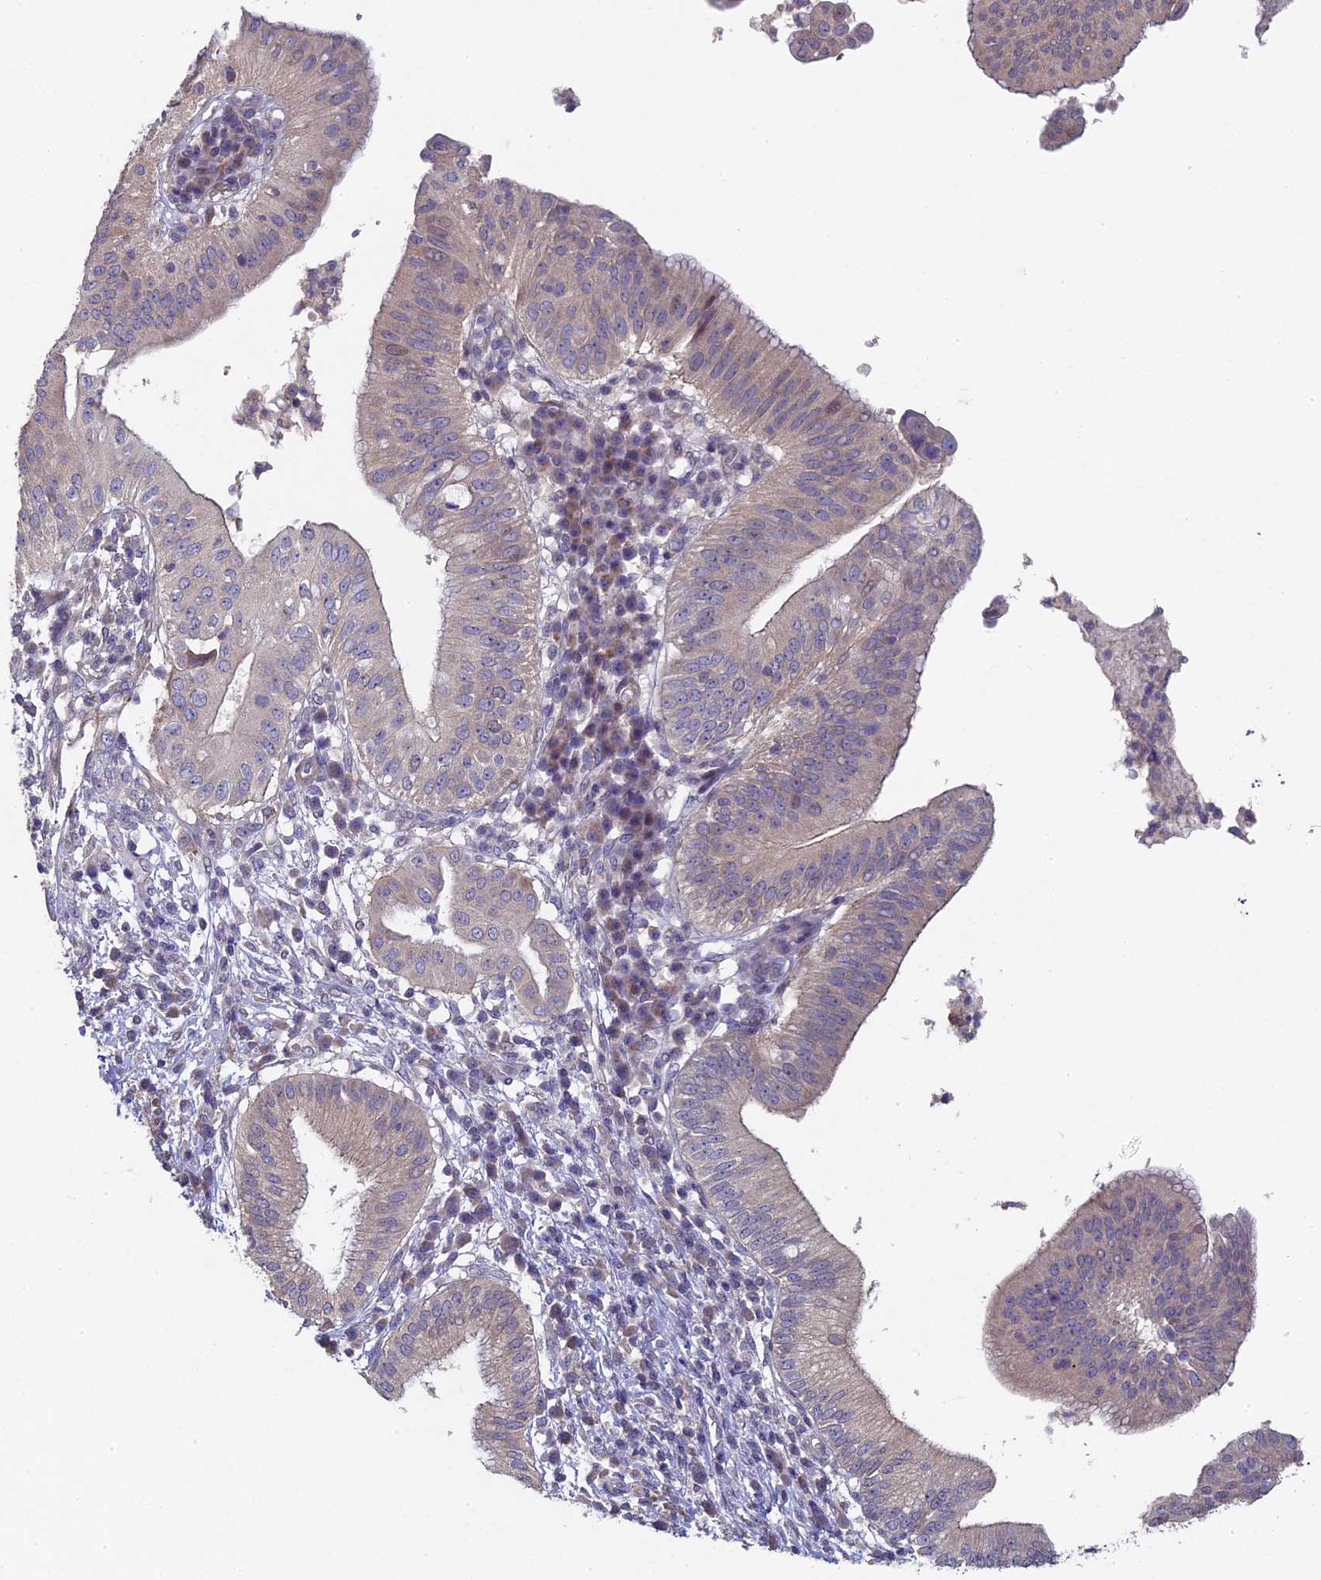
{"staining": {"intensity": "weak", "quantity": "<25%", "location": "cytoplasmic/membranous"}, "tissue": "pancreatic cancer", "cell_type": "Tumor cells", "image_type": "cancer", "snomed": [{"axis": "morphology", "description": "Adenocarcinoma, NOS"}, {"axis": "topography", "description": "Pancreas"}], "caption": "A high-resolution image shows immunohistochemistry staining of pancreatic cancer (adenocarcinoma), which exhibits no significant positivity in tumor cells.", "gene": "DIXDC1", "patient": {"sex": "male", "age": 68}}